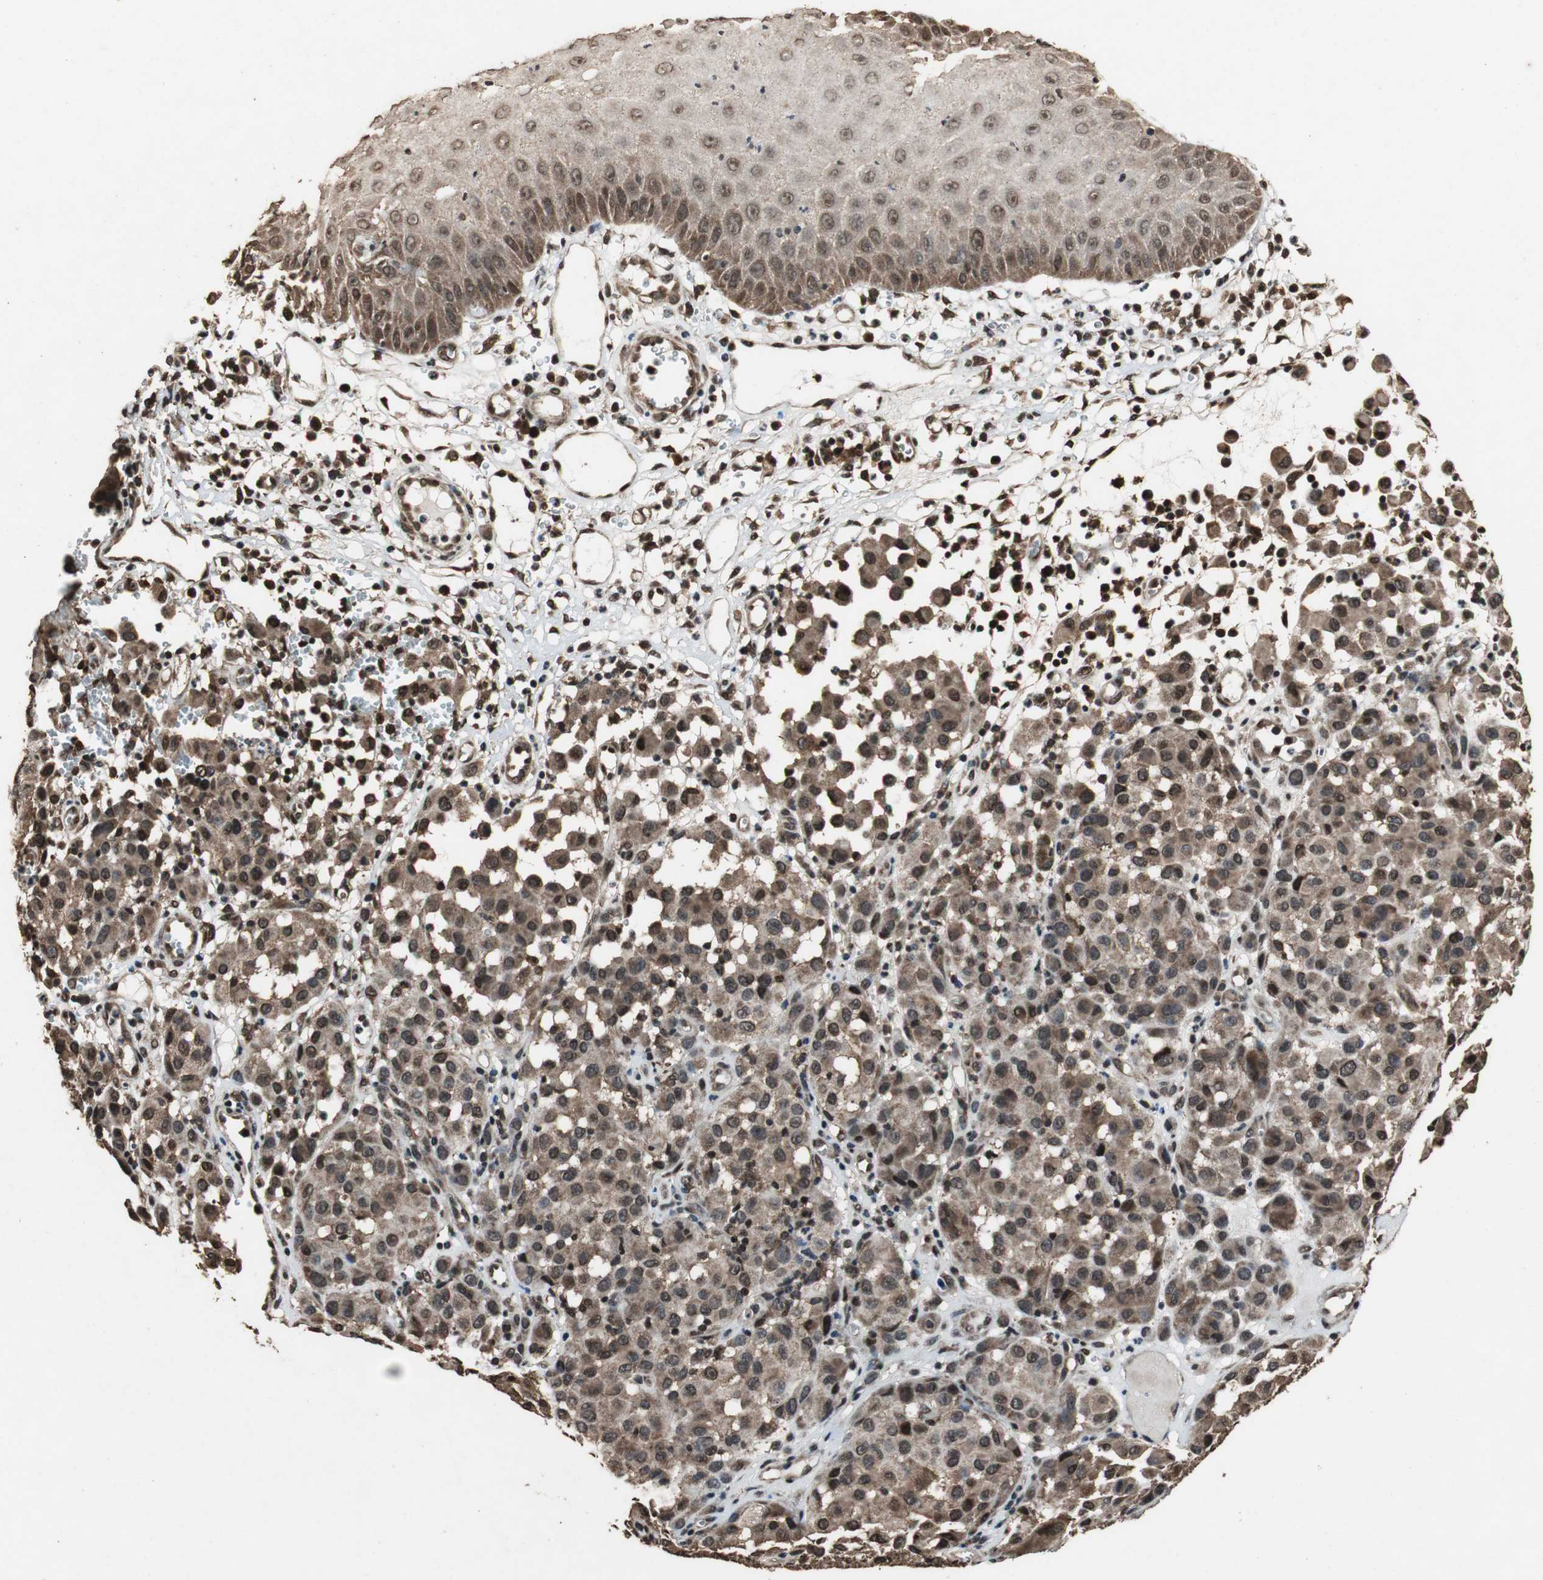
{"staining": {"intensity": "moderate", "quantity": ">75%", "location": "cytoplasmic/membranous,nuclear"}, "tissue": "melanoma", "cell_type": "Tumor cells", "image_type": "cancer", "snomed": [{"axis": "morphology", "description": "Malignant melanoma, NOS"}, {"axis": "topography", "description": "Skin"}], "caption": "Immunohistochemical staining of melanoma demonstrates medium levels of moderate cytoplasmic/membranous and nuclear protein positivity in about >75% of tumor cells.", "gene": "ZNF18", "patient": {"sex": "female", "age": 21}}